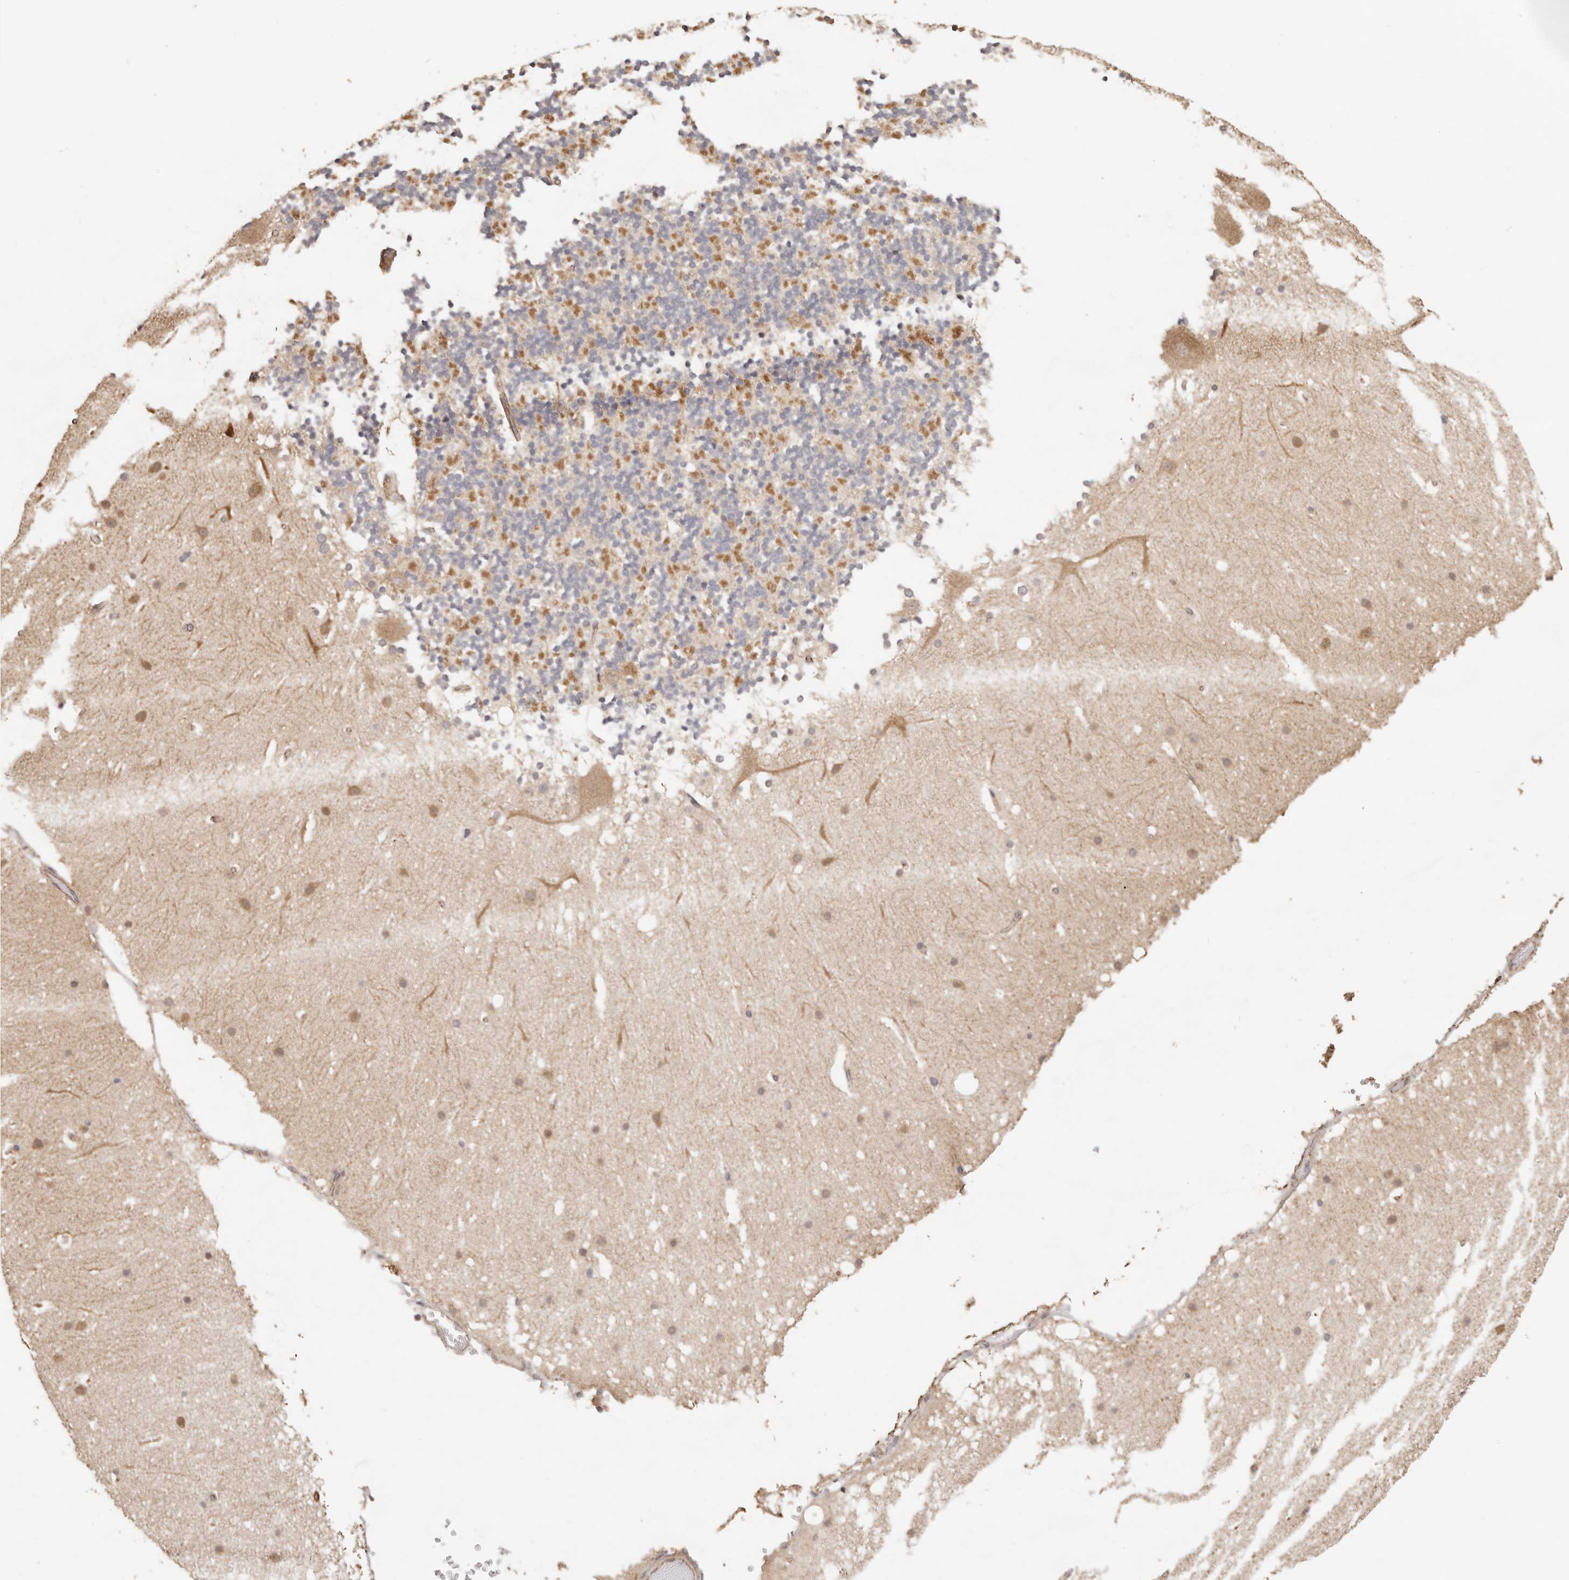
{"staining": {"intensity": "moderate", "quantity": "<25%", "location": "cytoplasmic/membranous"}, "tissue": "cerebellum", "cell_type": "Cells in granular layer", "image_type": "normal", "snomed": [{"axis": "morphology", "description": "Normal tissue, NOS"}, {"axis": "topography", "description": "Cerebellum"}], "caption": "About <25% of cells in granular layer in benign cerebellum reveal moderate cytoplasmic/membranous protein expression as visualized by brown immunohistochemical staining.", "gene": "AFDN", "patient": {"sex": "male", "age": 57}}